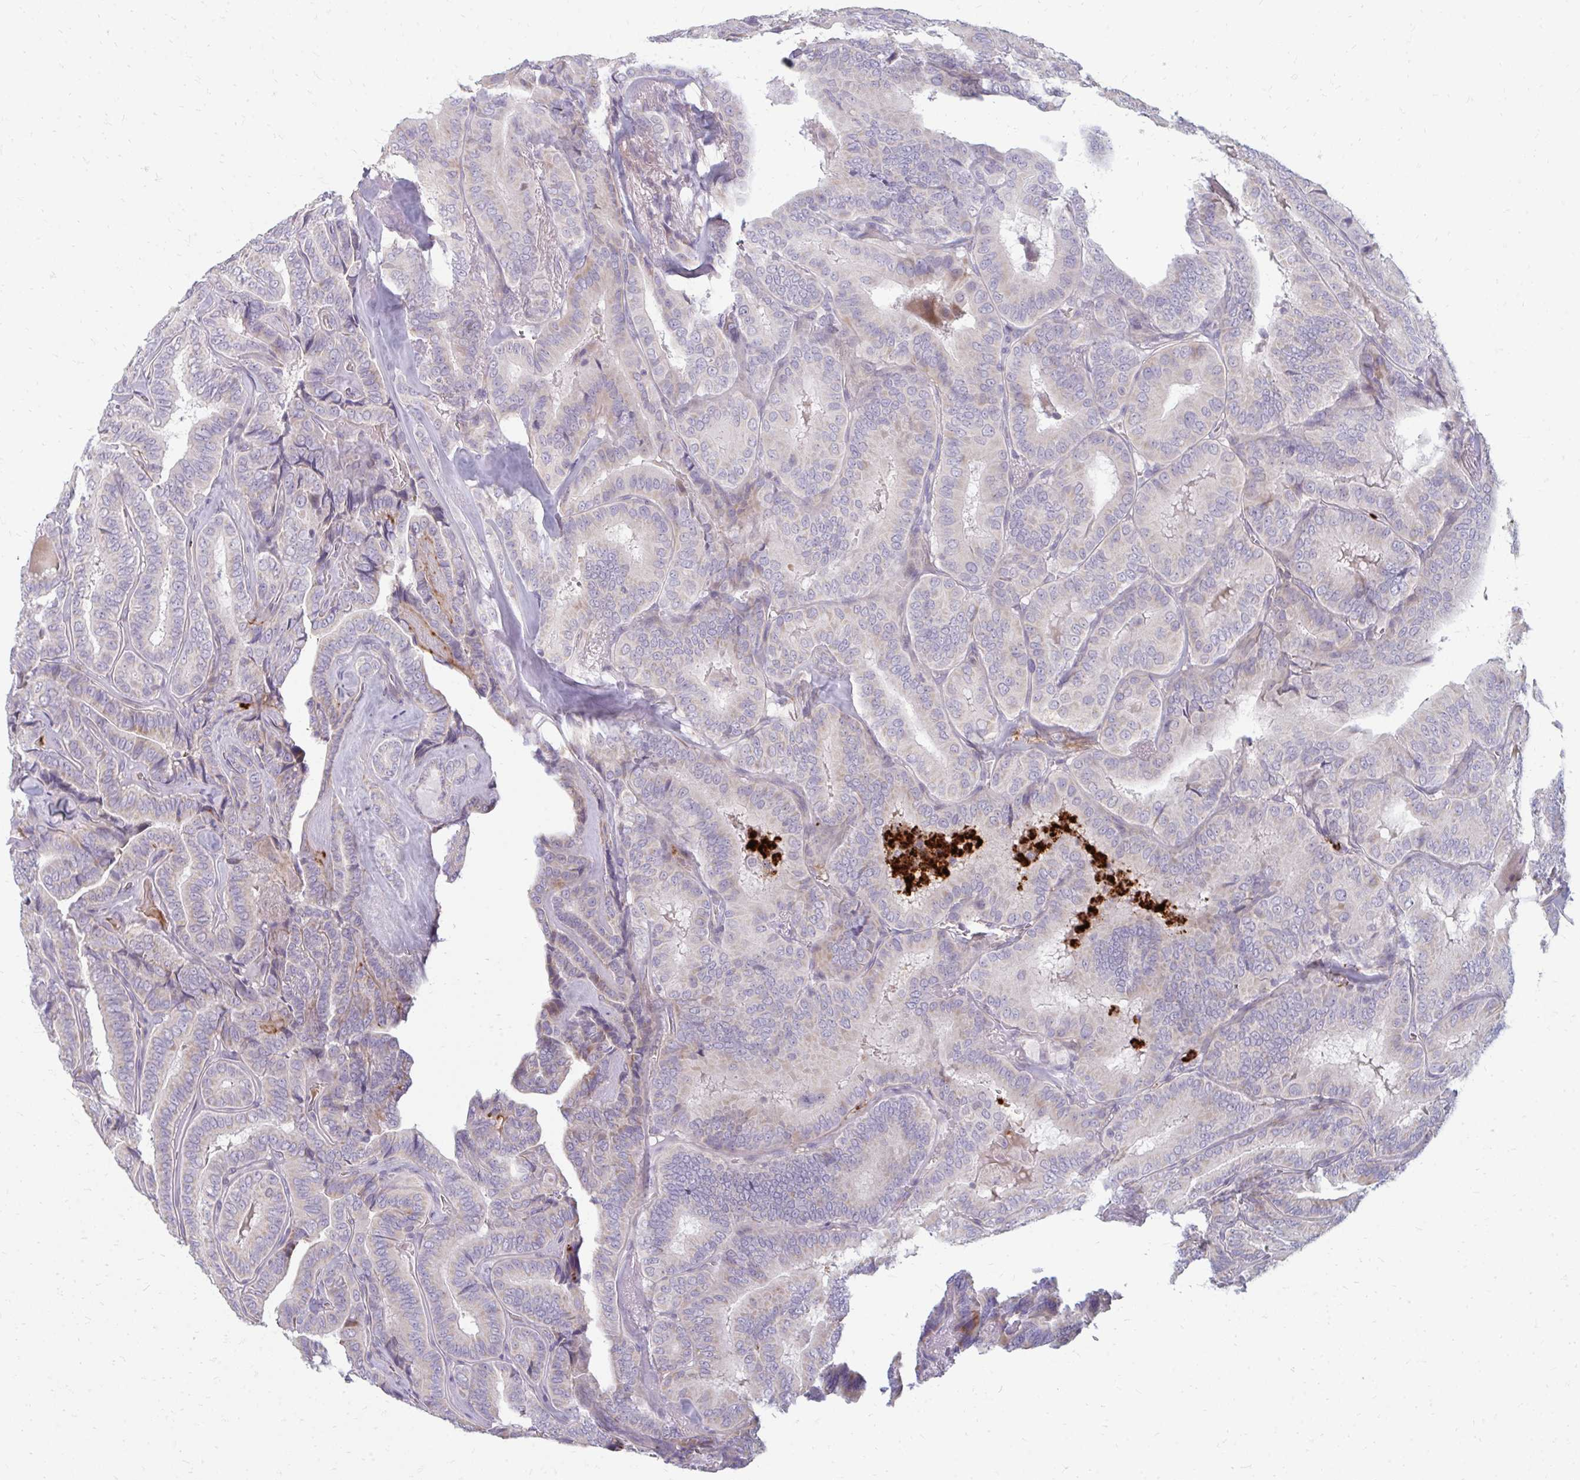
{"staining": {"intensity": "negative", "quantity": "none", "location": "none"}, "tissue": "thyroid cancer", "cell_type": "Tumor cells", "image_type": "cancer", "snomed": [{"axis": "morphology", "description": "Papillary adenocarcinoma, NOS"}, {"axis": "topography", "description": "Thyroid gland"}], "caption": "Immunohistochemistry micrograph of neoplastic tissue: human thyroid papillary adenocarcinoma stained with DAB (3,3'-diaminobenzidine) reveals no significant protein staining in tumor cells. (DAB (3,3'-diaminobenzidine) IHC, high magnification).", "gene": "RAB33A", "patient": {"sex": "male", "age": 61}}